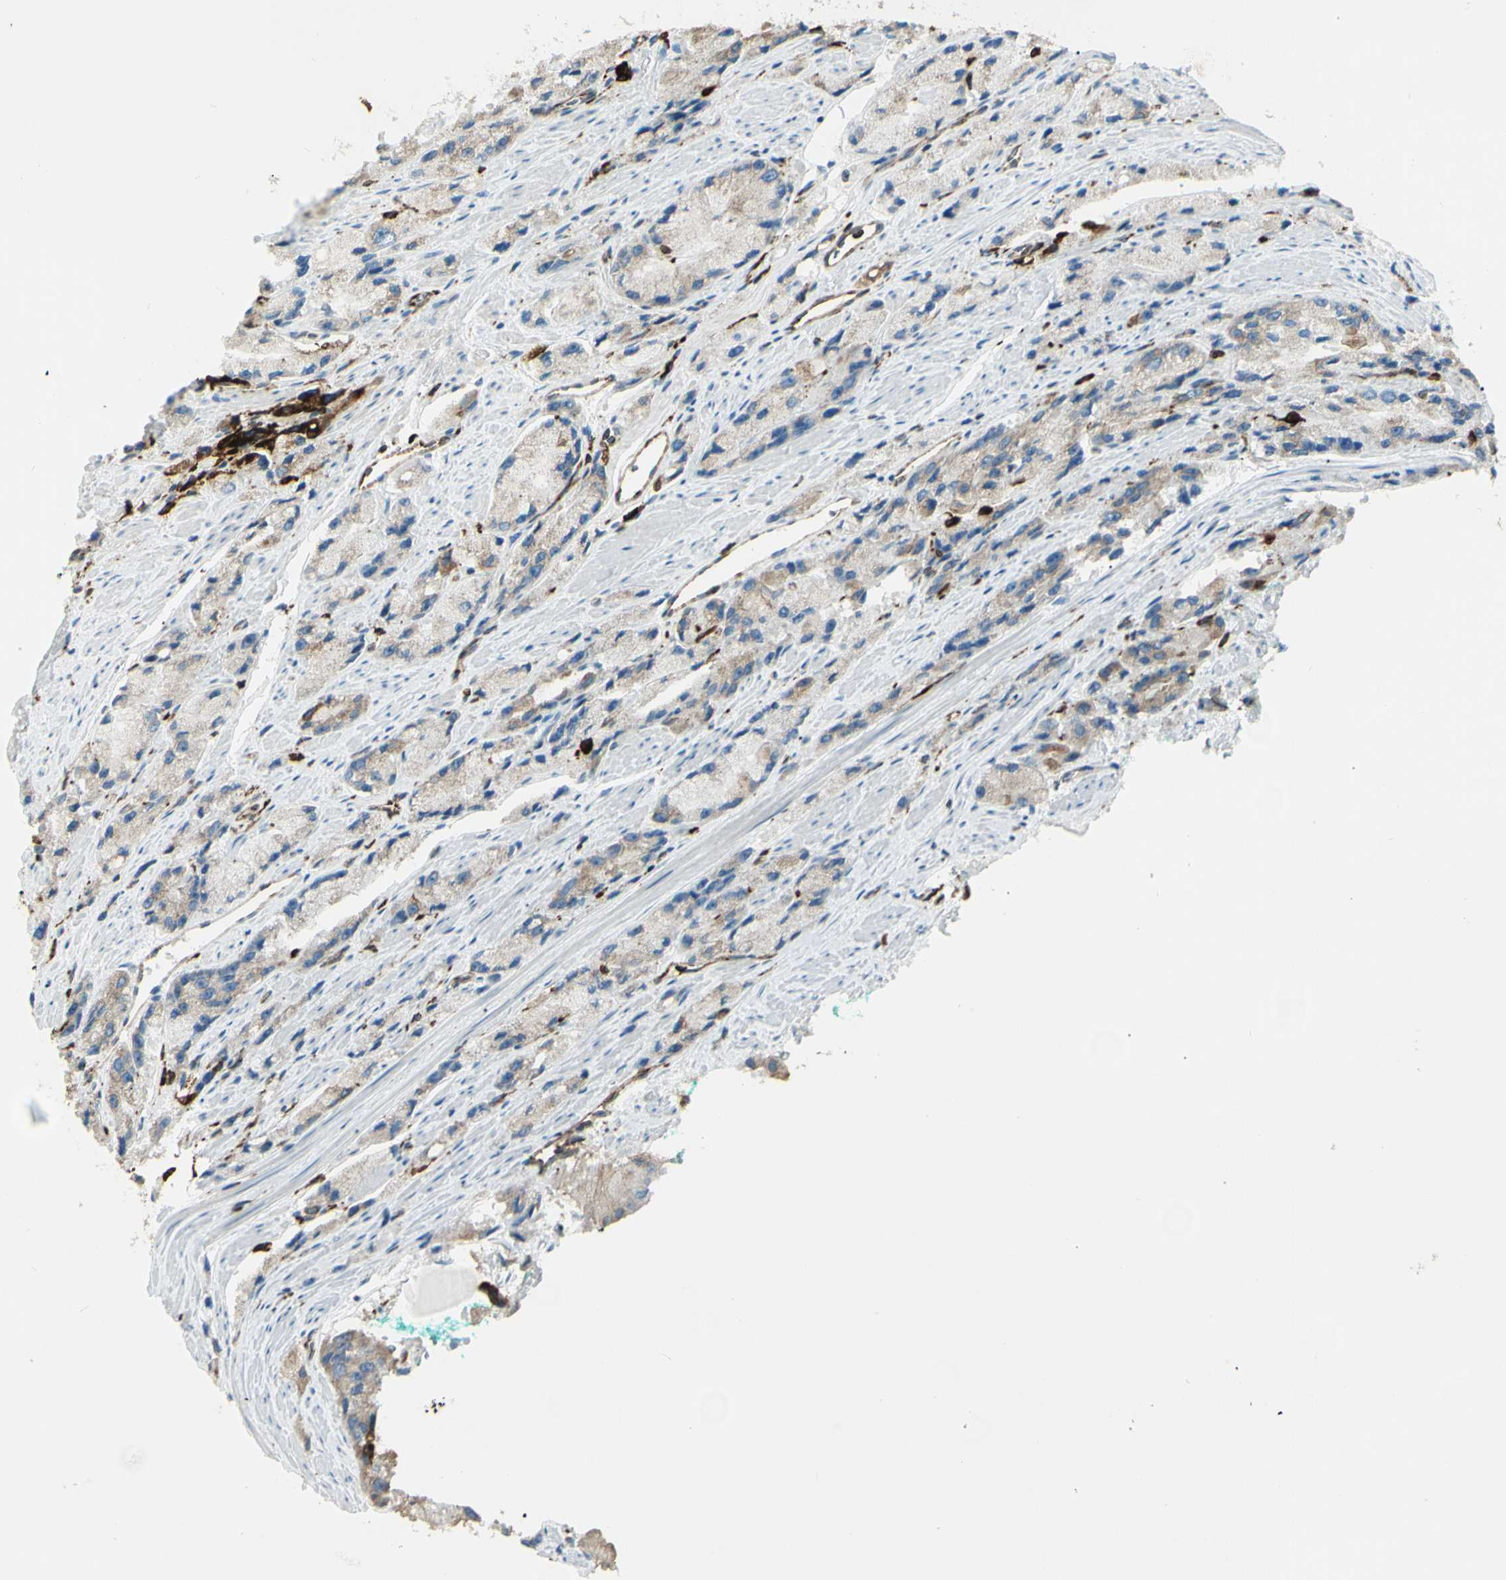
{"staining": {"intensity": "weak", "quantity": "25%-75%", "location": "cytoplasmic/membranous"}, "tissue": "prostate cancer", "cell_type": "Tumor cells", "image_type": "cancer", "snomed": [{"axis": "morphology", "description": "Adenocarcinoma, High grade"}, {"axis": "topography", "description": "Prostate"}], "caption": "Protein positivity by immunohistochemistry (IHC) shows weak cytoplasmic/membranous expression in about 25%-75% of tumor cells in prostate adenocarcinoma (high-grade).", "gene": "CD74", "patient": {"sex": "male", "age": 58}}